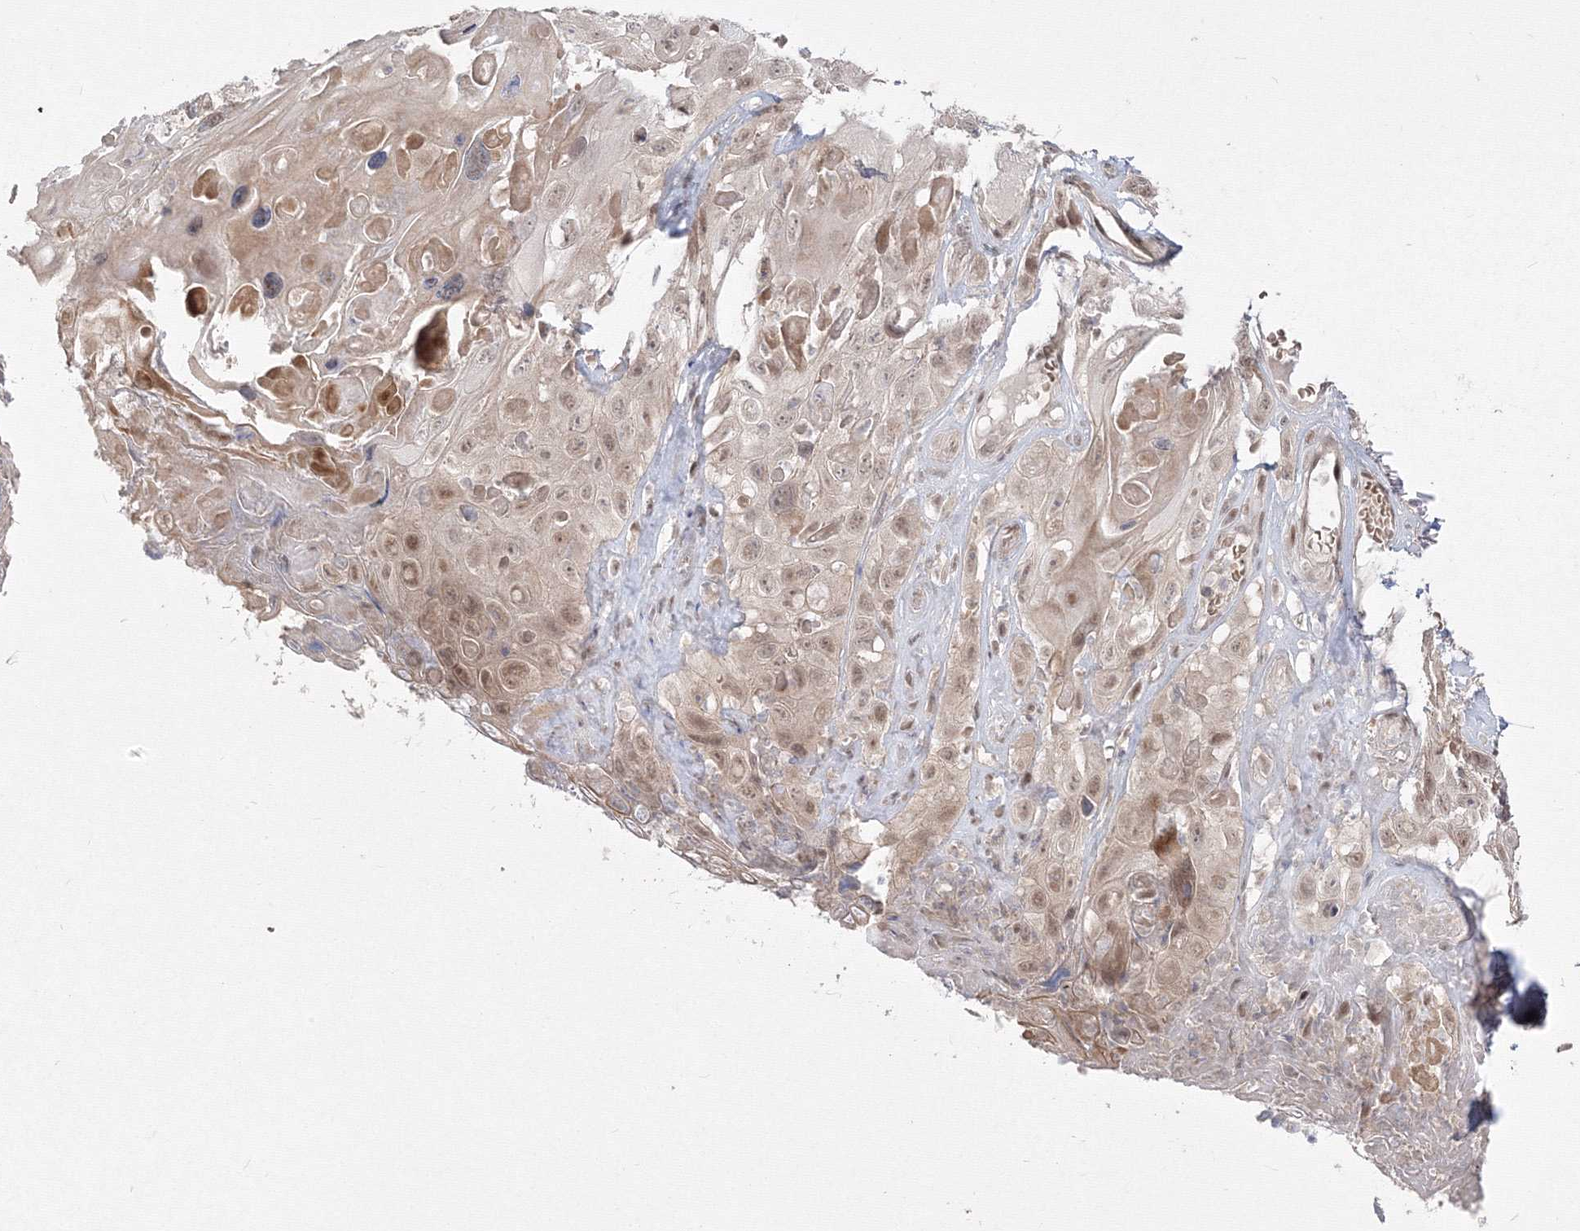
{"staining": {"intensity": "weak", "quantity": ">75%", "location": "nuclear"}, "tissue": "skin cancer", "cell_type": "Tumor cells", "image_type": "cancer", "snomed": [{"axis": "morphology", "description": "Squamous cell carcinoma, NOS"}, {"axis": "topography", "description": "Skin"}], "caption": "The immunohistochemical stain labels weak nuclear expression in tumor cells of squamous cell carcinoma (skin) tissue.", "gene": "COPS4", "patient": {"sex": "male", "age": 55}}